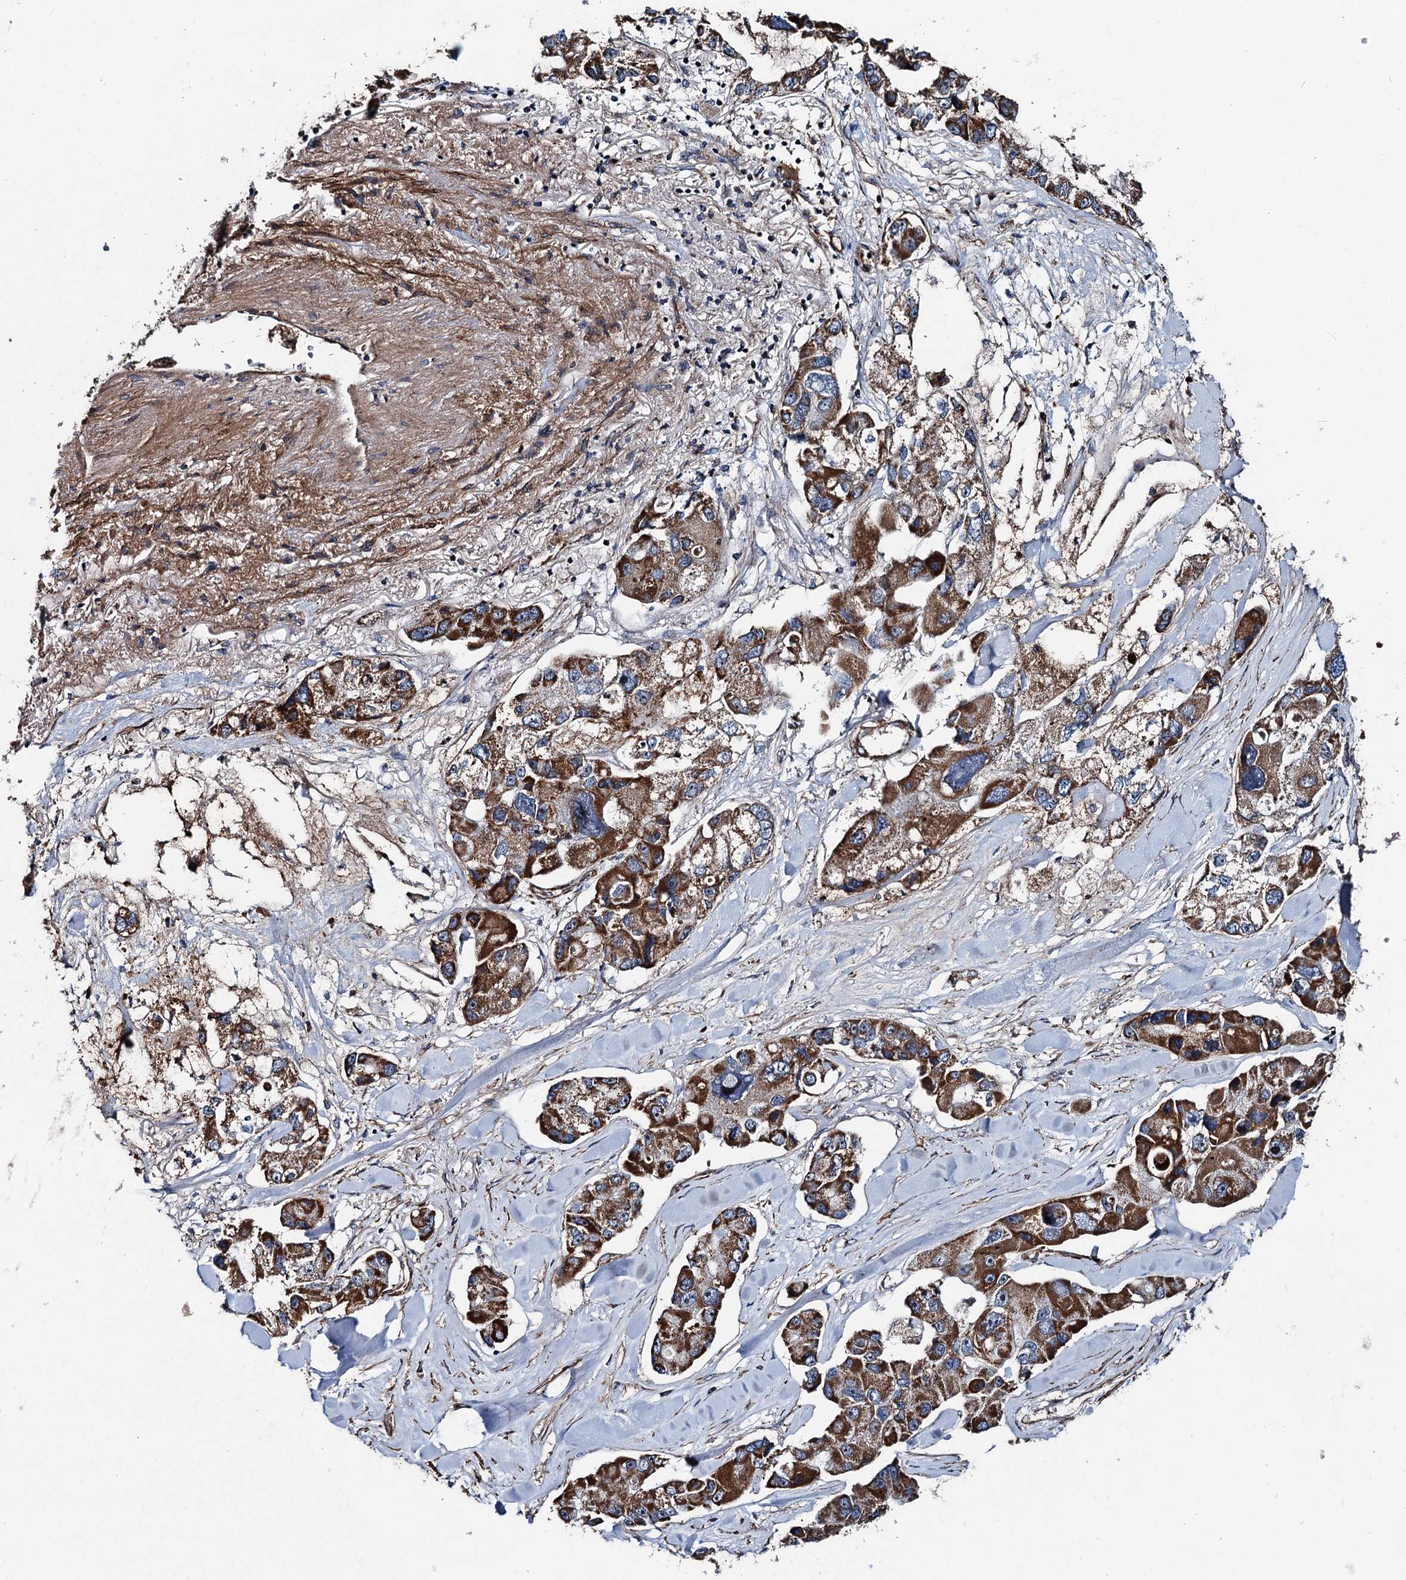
{"staining": {"intensity": "strong", "quantity": ">75%", "location": "cytoplasmic/membranous"}, "tissue": "lung cancer", "cell_type": "Tumor cells", "image_type": "cancer", "snomed": [{"axis": "morphology", "description": "Adenocarcinoma, NOS"}, {"axis": "topography", "description": "Lung"}], "caption": "An immunohistochemistry (IHC) image of neoplastic tissue is shown. Protein staining in brown shows strong cytoplasmic/membranous positivity in lung cancer (adenocarcinoma) within tumor cells.", "gene": "DDIAS", "patient": {"sex": "female", "age": 54}}